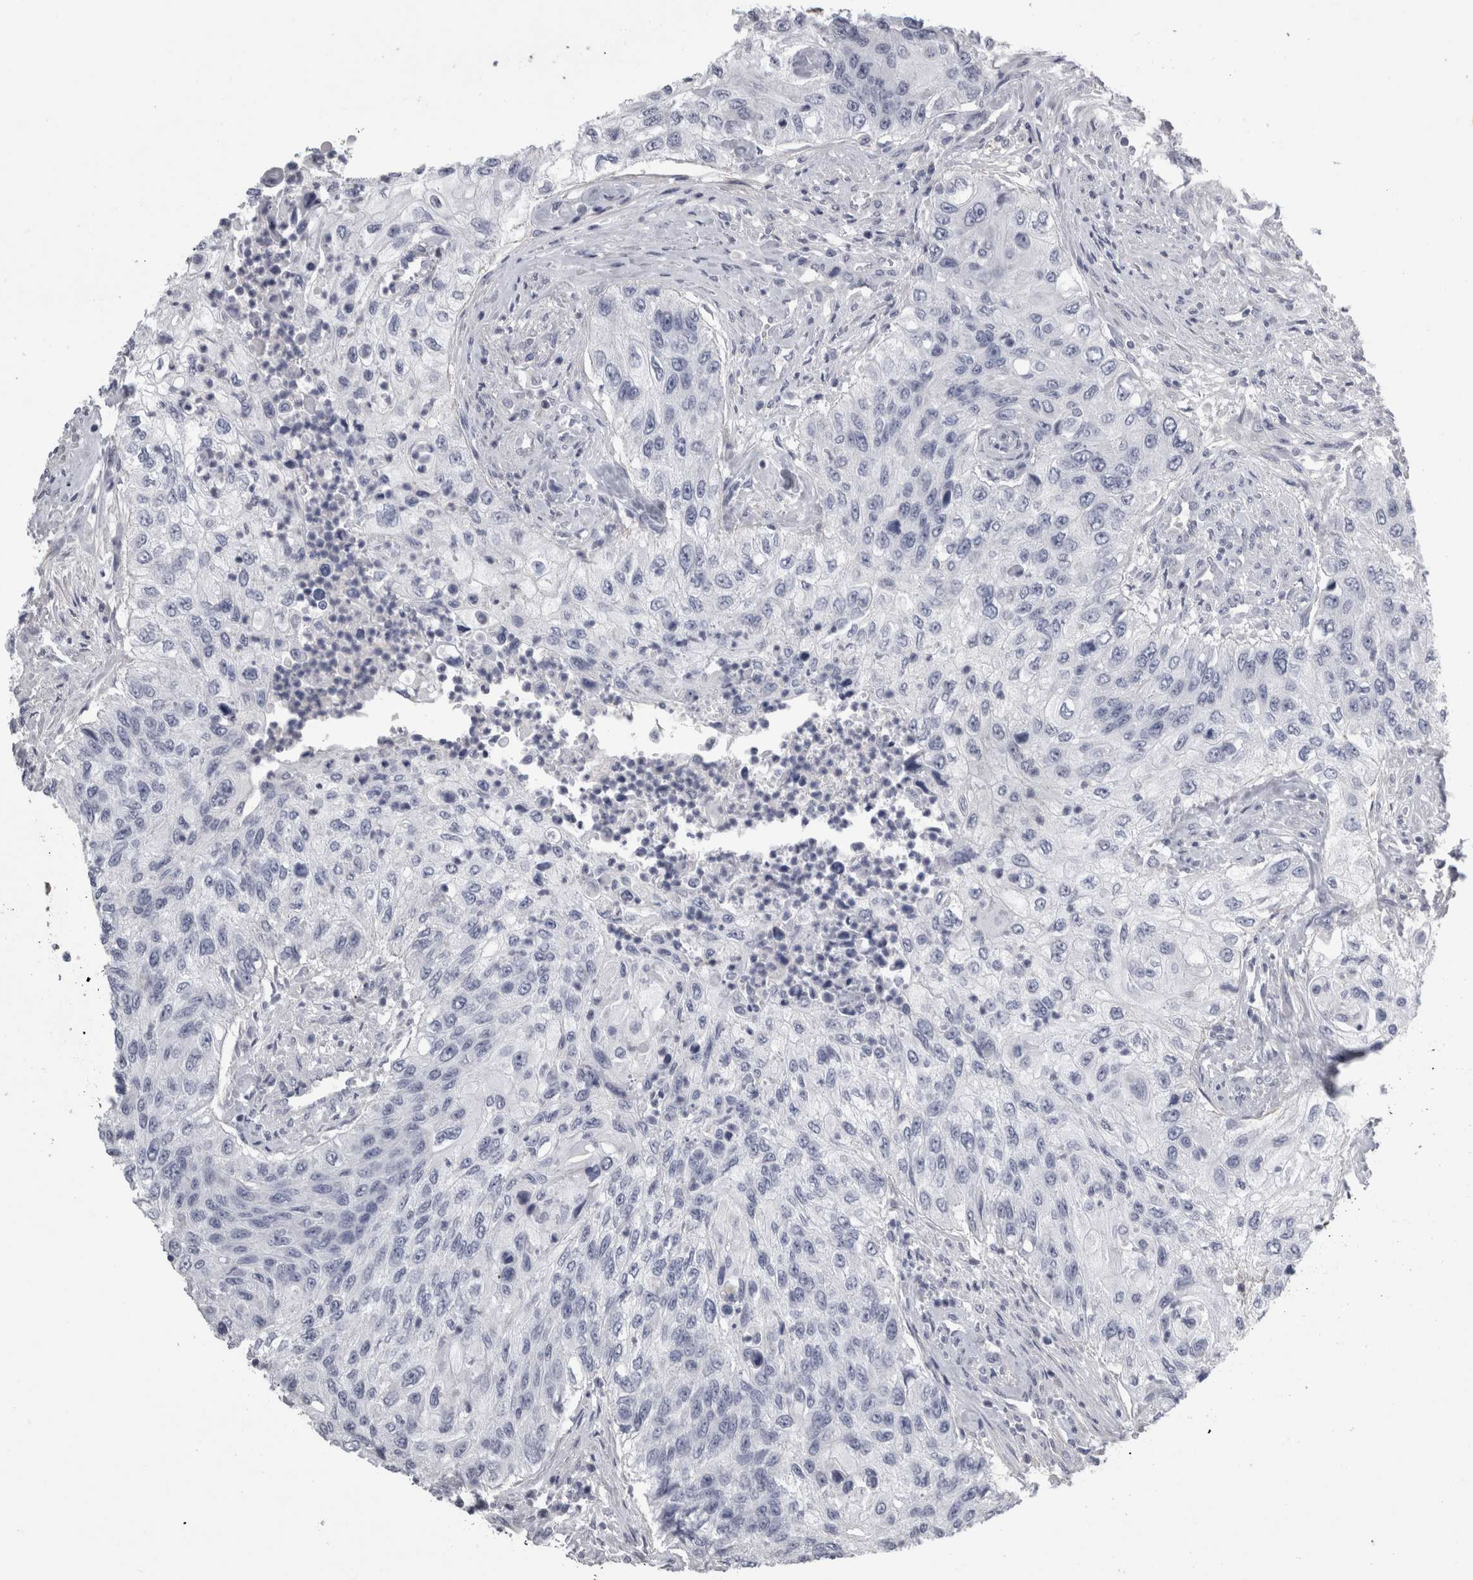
{"staining": {"intensity": "negative", "quantity": "none", "location": "none"}, "tissue": "urothelial cancer", "cell_type": "Tumor cells", "image_type": "cancer", "snomed": [{"axis": "morphology", "description": "Urothelial carcinoma, High grade"}, {"axis": "topography", "description": "Urinary bladder"}], "caption": "DAB (3,3'-diaminobenzidine) immunohistochemical staining of urothelial cancer displays no significant positivity in tumor cells.", "gene": "TCAP", "patient": {"sex": "female", "age": 60}}